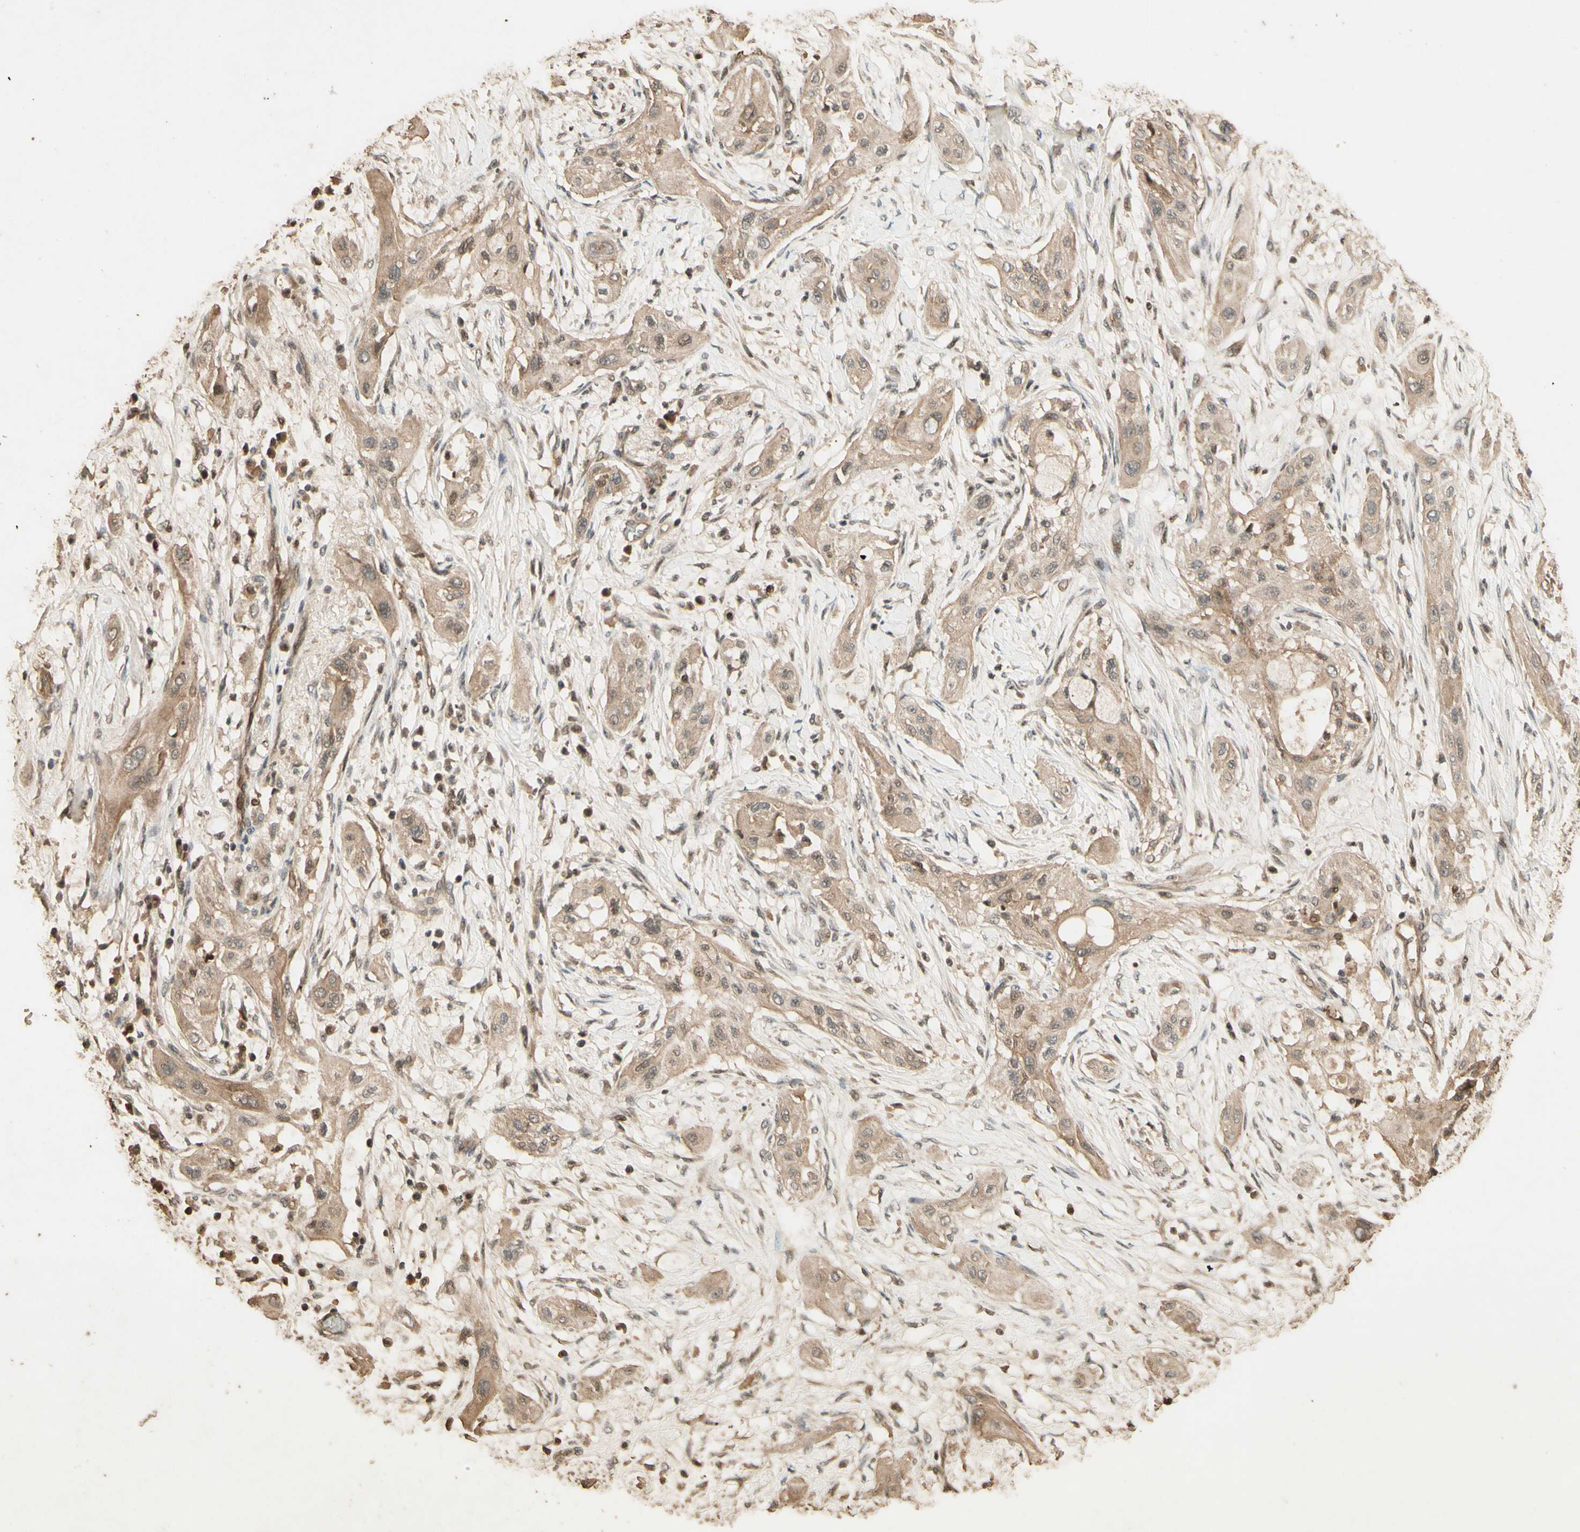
{"staining": {"intensity": "moderate", "quantity": ">75%", "location": "cytoplasmic/membranous"}, "tissue": "lung cancer", "cell_type": "Tumor cells", "image_type": "cancer", "snomed": [{"axis": "morphology", "description": "Squamous cell carcinoma, NOS"}, {"axis": "topography", "description": "Lung"}], "caption": "Protein analysis of squamous cell carcinoma (lung) tissue exhibits moderate cytoplasmic/membranous staining in approximately >75% of tumor cells.", "gene": "SMAD9", "patient": {"sex": "female", "age": 47}}